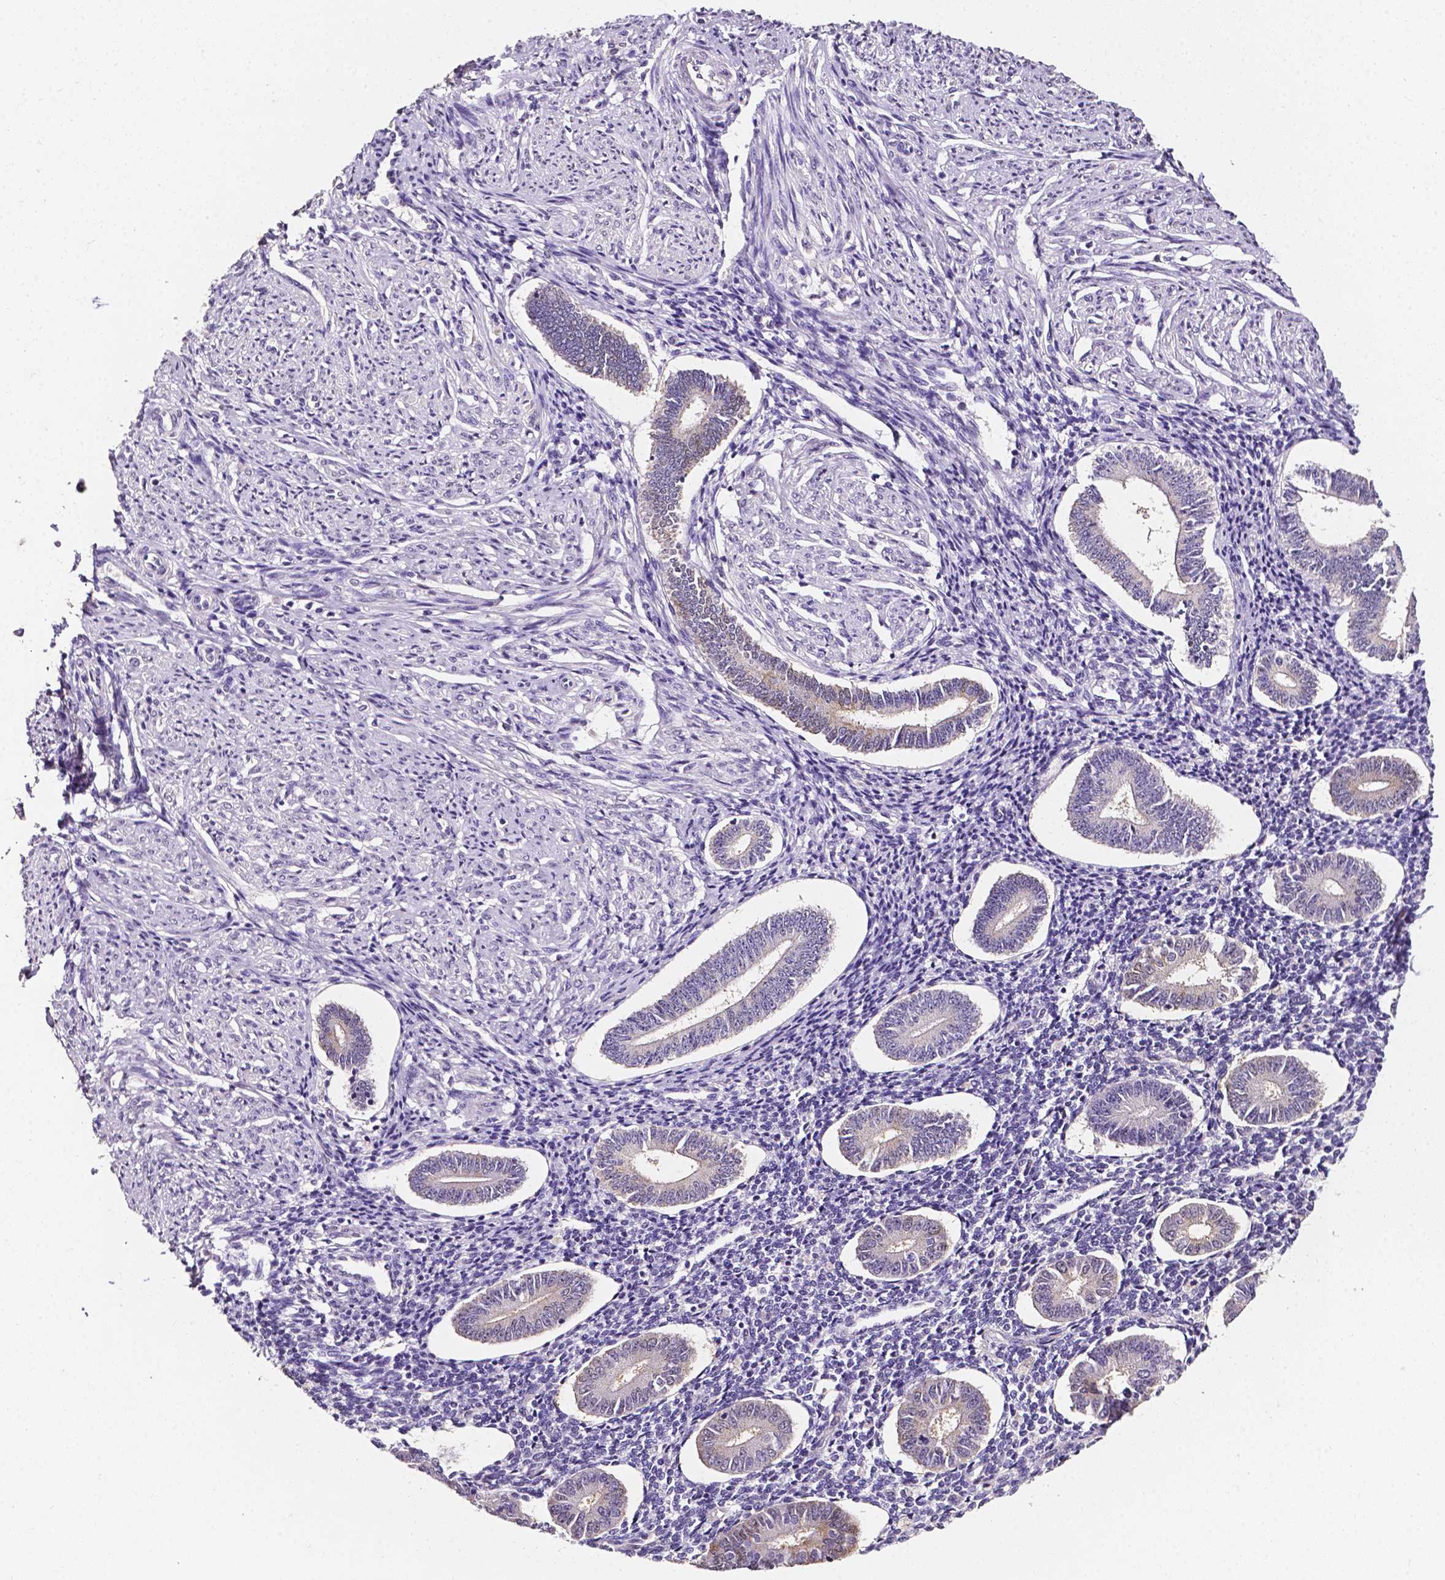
{"staining": {"intensity": "negative", "quantity": "none", "location": "none"}, "tissue": "endometrium", "cell_type": "Cells in endometrial stroma", "image_type": "normal", "snomed": [{"axis": "morphology", "description": "Normal tissue, NOS"}, {"axis": "topography", "description": "Endometrium"}], "caption": "Cells in endometrial stroma show no significant protein positivity in benign endometrium. The staining is performed using DAB (3,3'-diaminobenzidine) brown chromogen with nuclei counter-stained in using hematoxylin.", "gene": "PSAT1", "patient": {"sex": "female", "age": 40}}